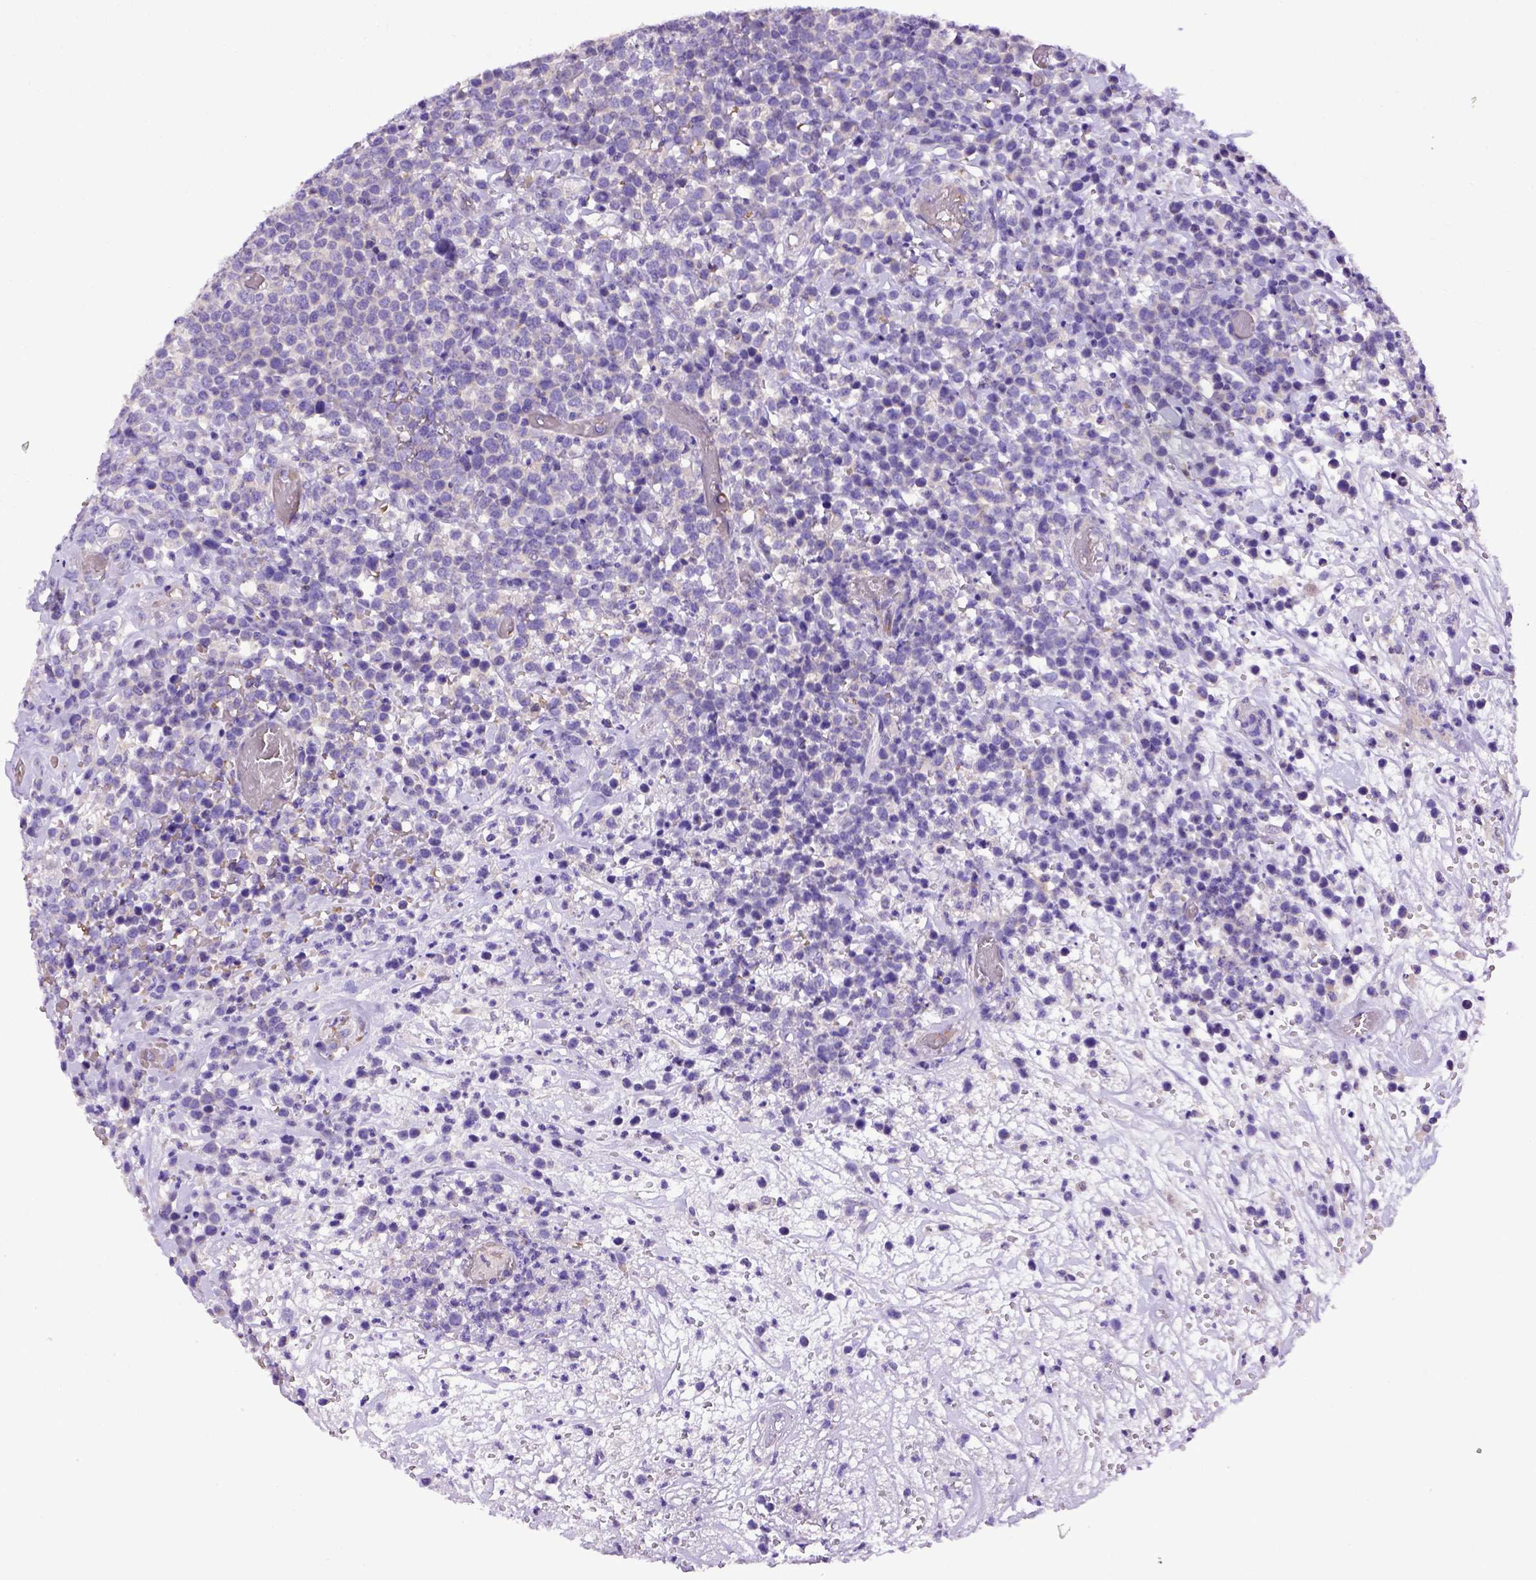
{"staining": {"intensity": "negative", "quantity": "none", "location": "none"}, "tissue": "lymphoma", "cell_type": "Tumor cells", "image_type": "cancer", "snomed": [{"axis": "morphology", "description": "Malignant lymphoma, non-Hodgkin's type, High grade"}, {"axis": "topography", "description": "Soft tissue"}], "caption": "A high-resolution histopathology image shows IHC staining of malignant lymphoma, non-Hodgkin's type (high-grade), which displays no significant positivity in tumor cells.", "gene": "ADAM12", "patient": {"sex": "female", "age": 56}}